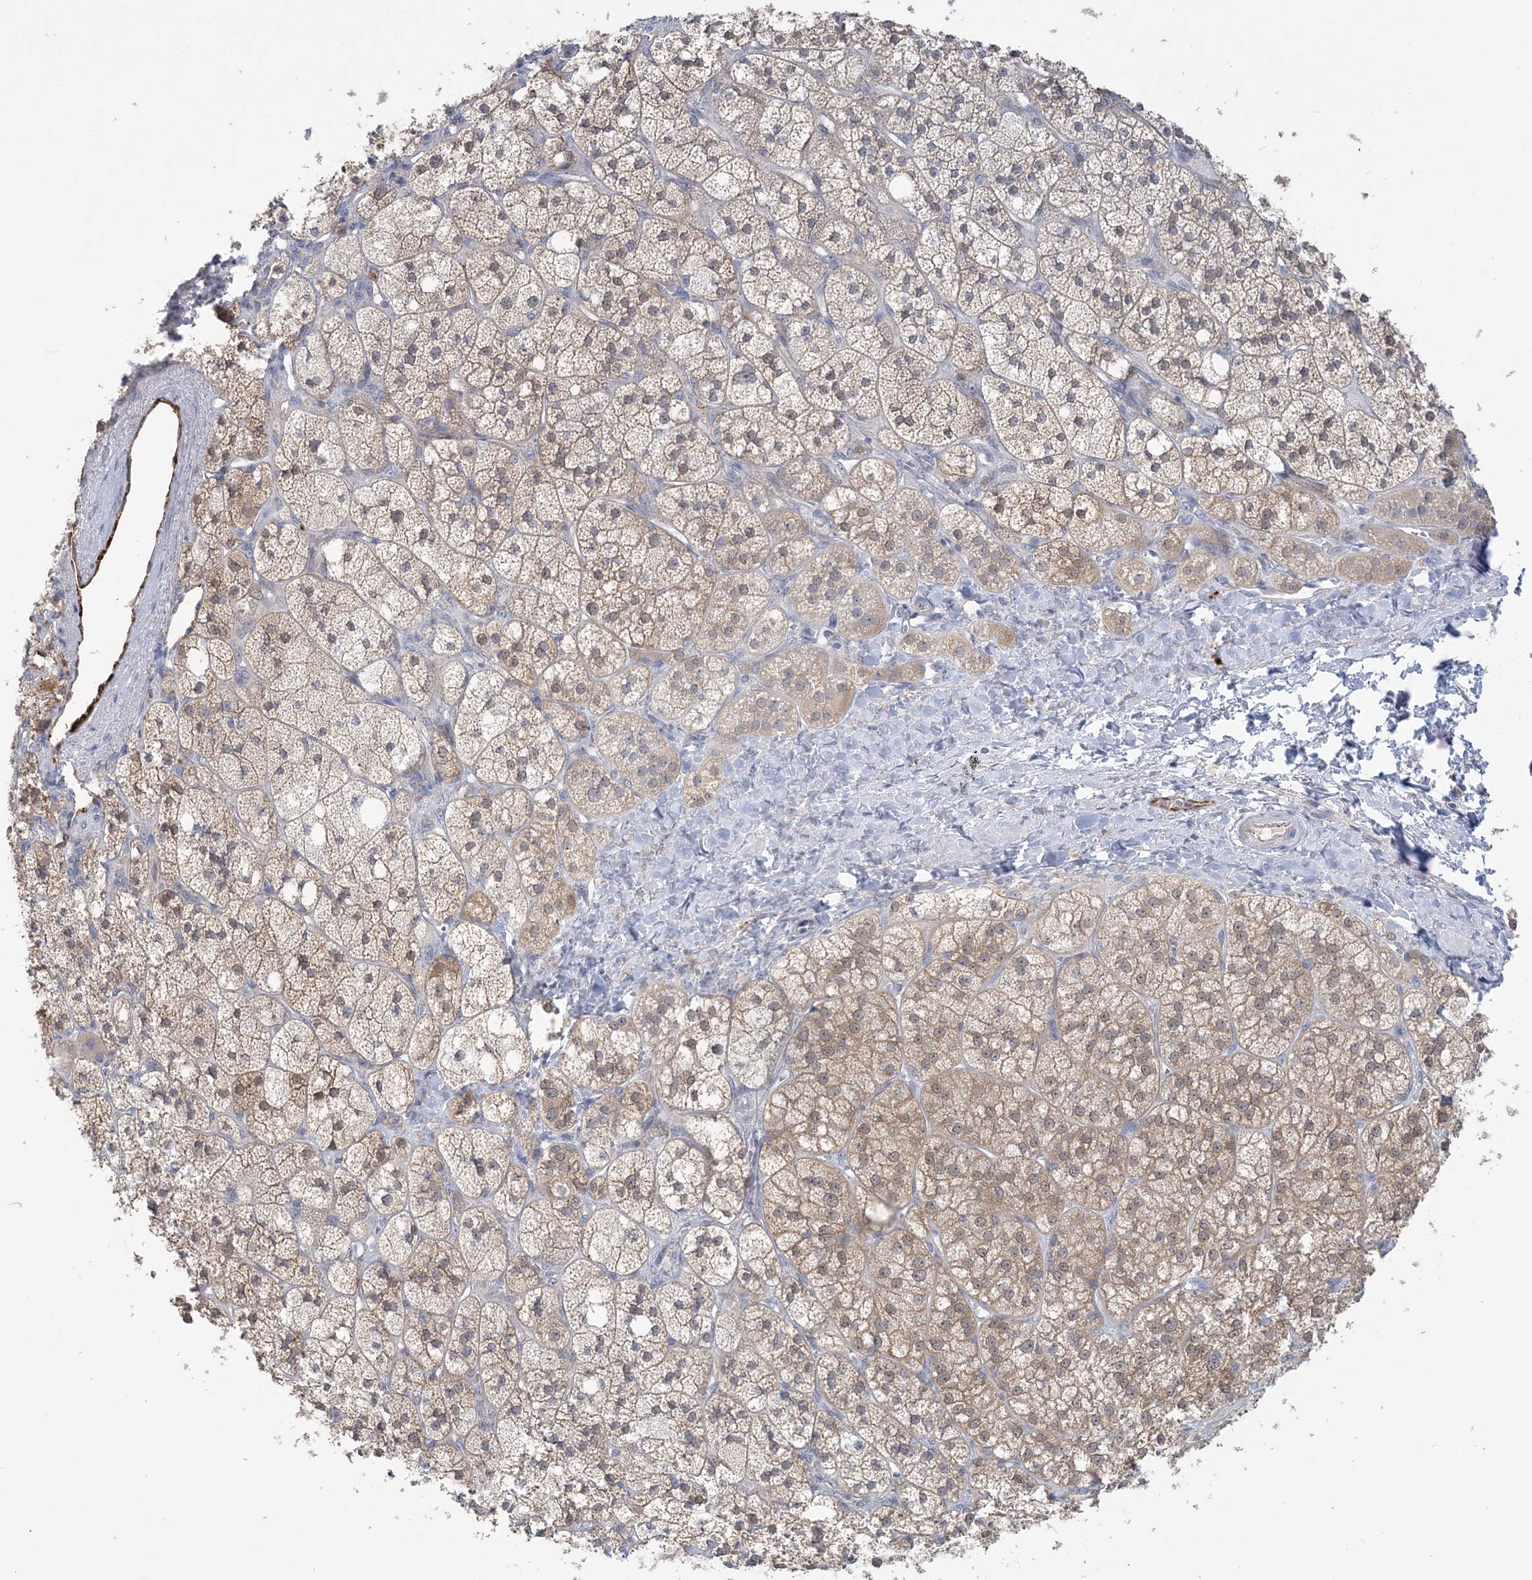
{"staining": {"intensity": "moderate", "quantity": "25%-75%", "location": "cytoplasmic/membranous"}, "tissue": "adrenal gland", "cell_type": "Glandular cells", "image_type": "normal", "snomed": [{"axis": "morphology", "description": "Normal tissue, NOS"}, {"axis": "topography", "description": "Adrenal gland"}], "caption": "Brown immunohistochemical staining in benign adrenal gland shows moderate cytoplasmic/membranous positivity in approximately 25%-75% of glandular cells.", "gene": "INPP1", "patient": {"sex": "male", "age": 61}}